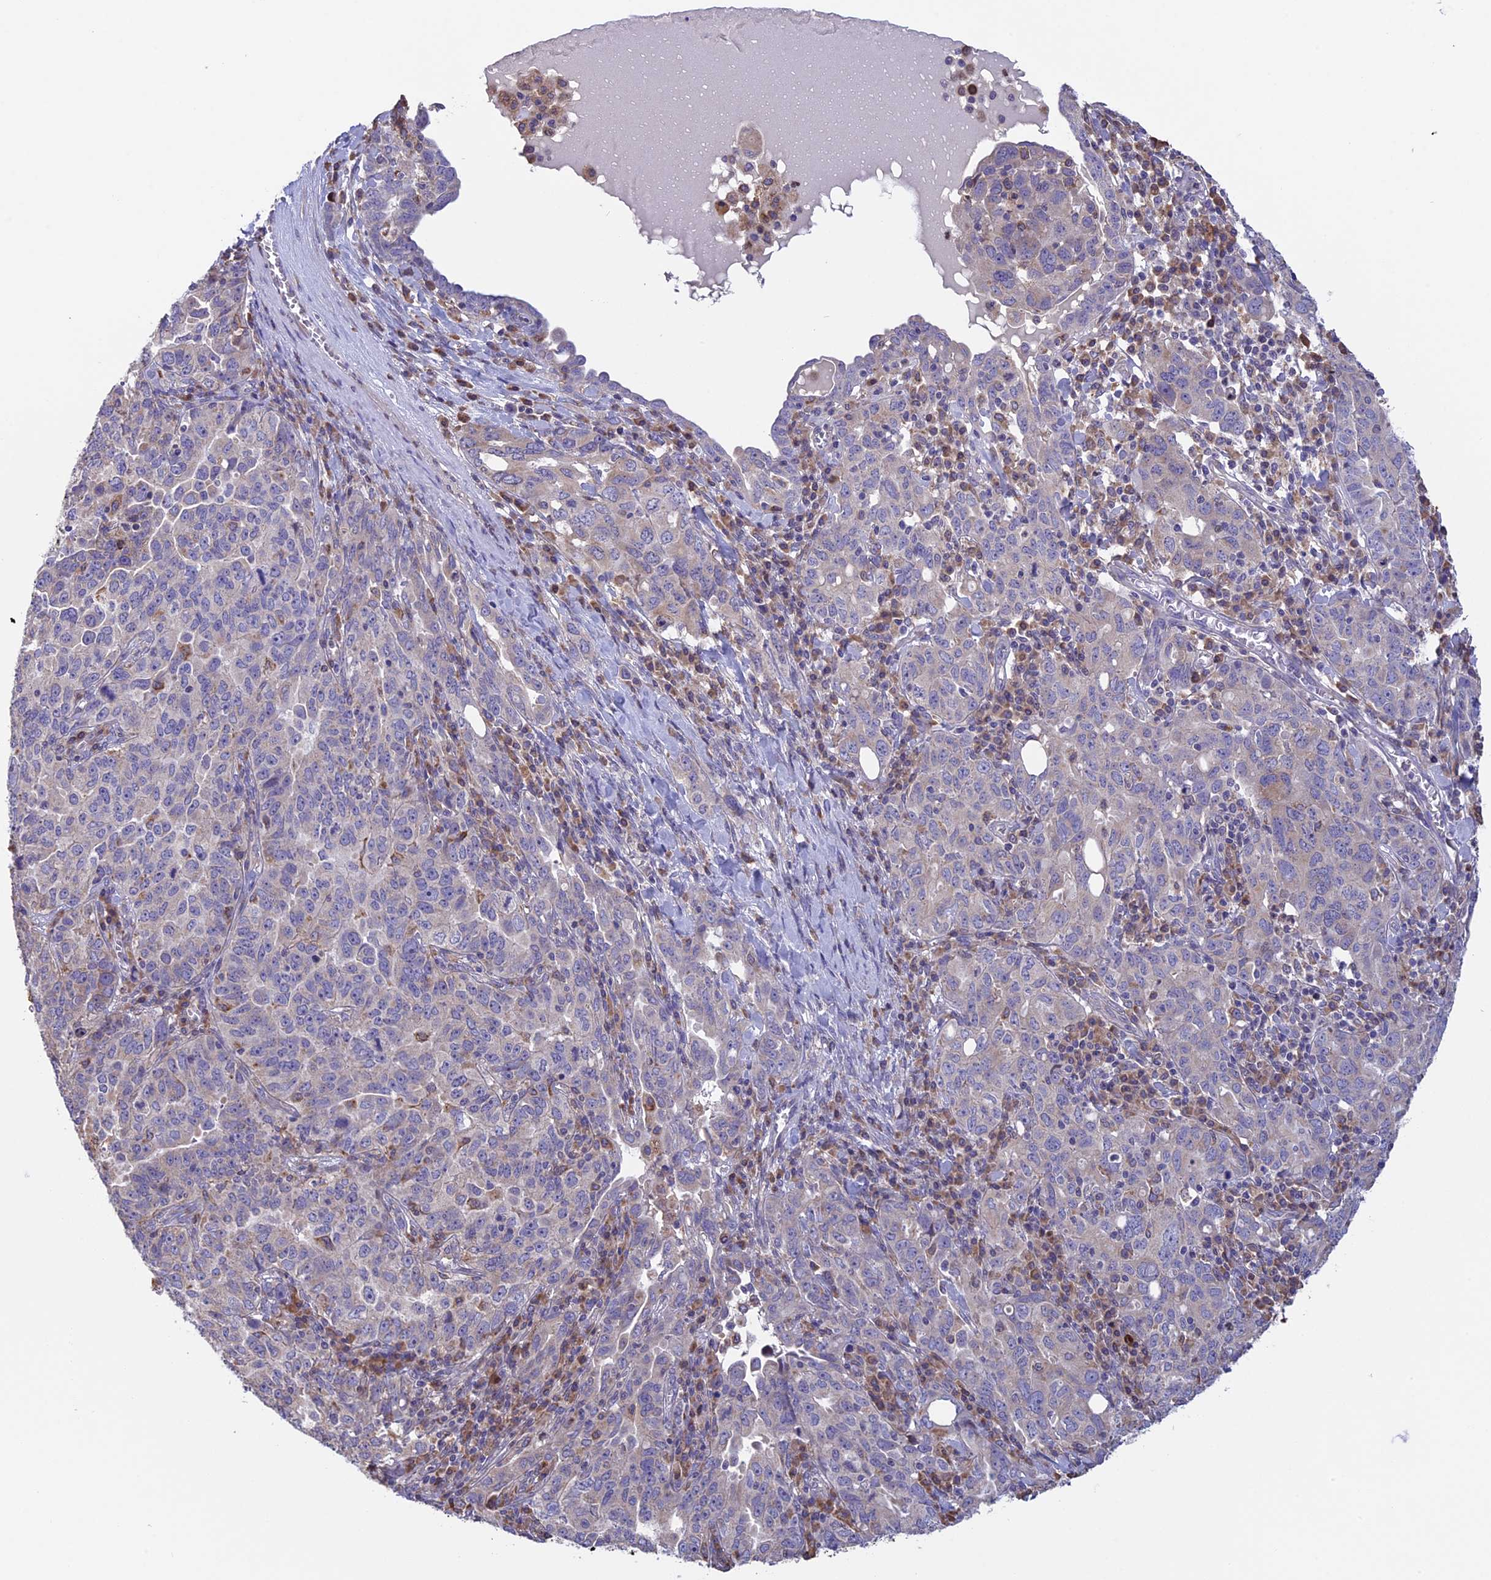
{"staining": {"intensity": "weak", "quantity": "<25%", "location": "cytoplasmic/membranous"}, "tissue": "ovarian cancer", "cell_type": "Tumor cells", "image_type": "cancer", "snomed": [{"axis": "morphology", "description": "Carcinoma, endometroid"}, {"axis": "topography", "description": "Ovary"}], "caption": "The micrograph displays no staining of tumor cells in endometroid carcinoma (ovarian).", "gene": "DMRTA2", "patient": {"sex": "female", "age": 62}}